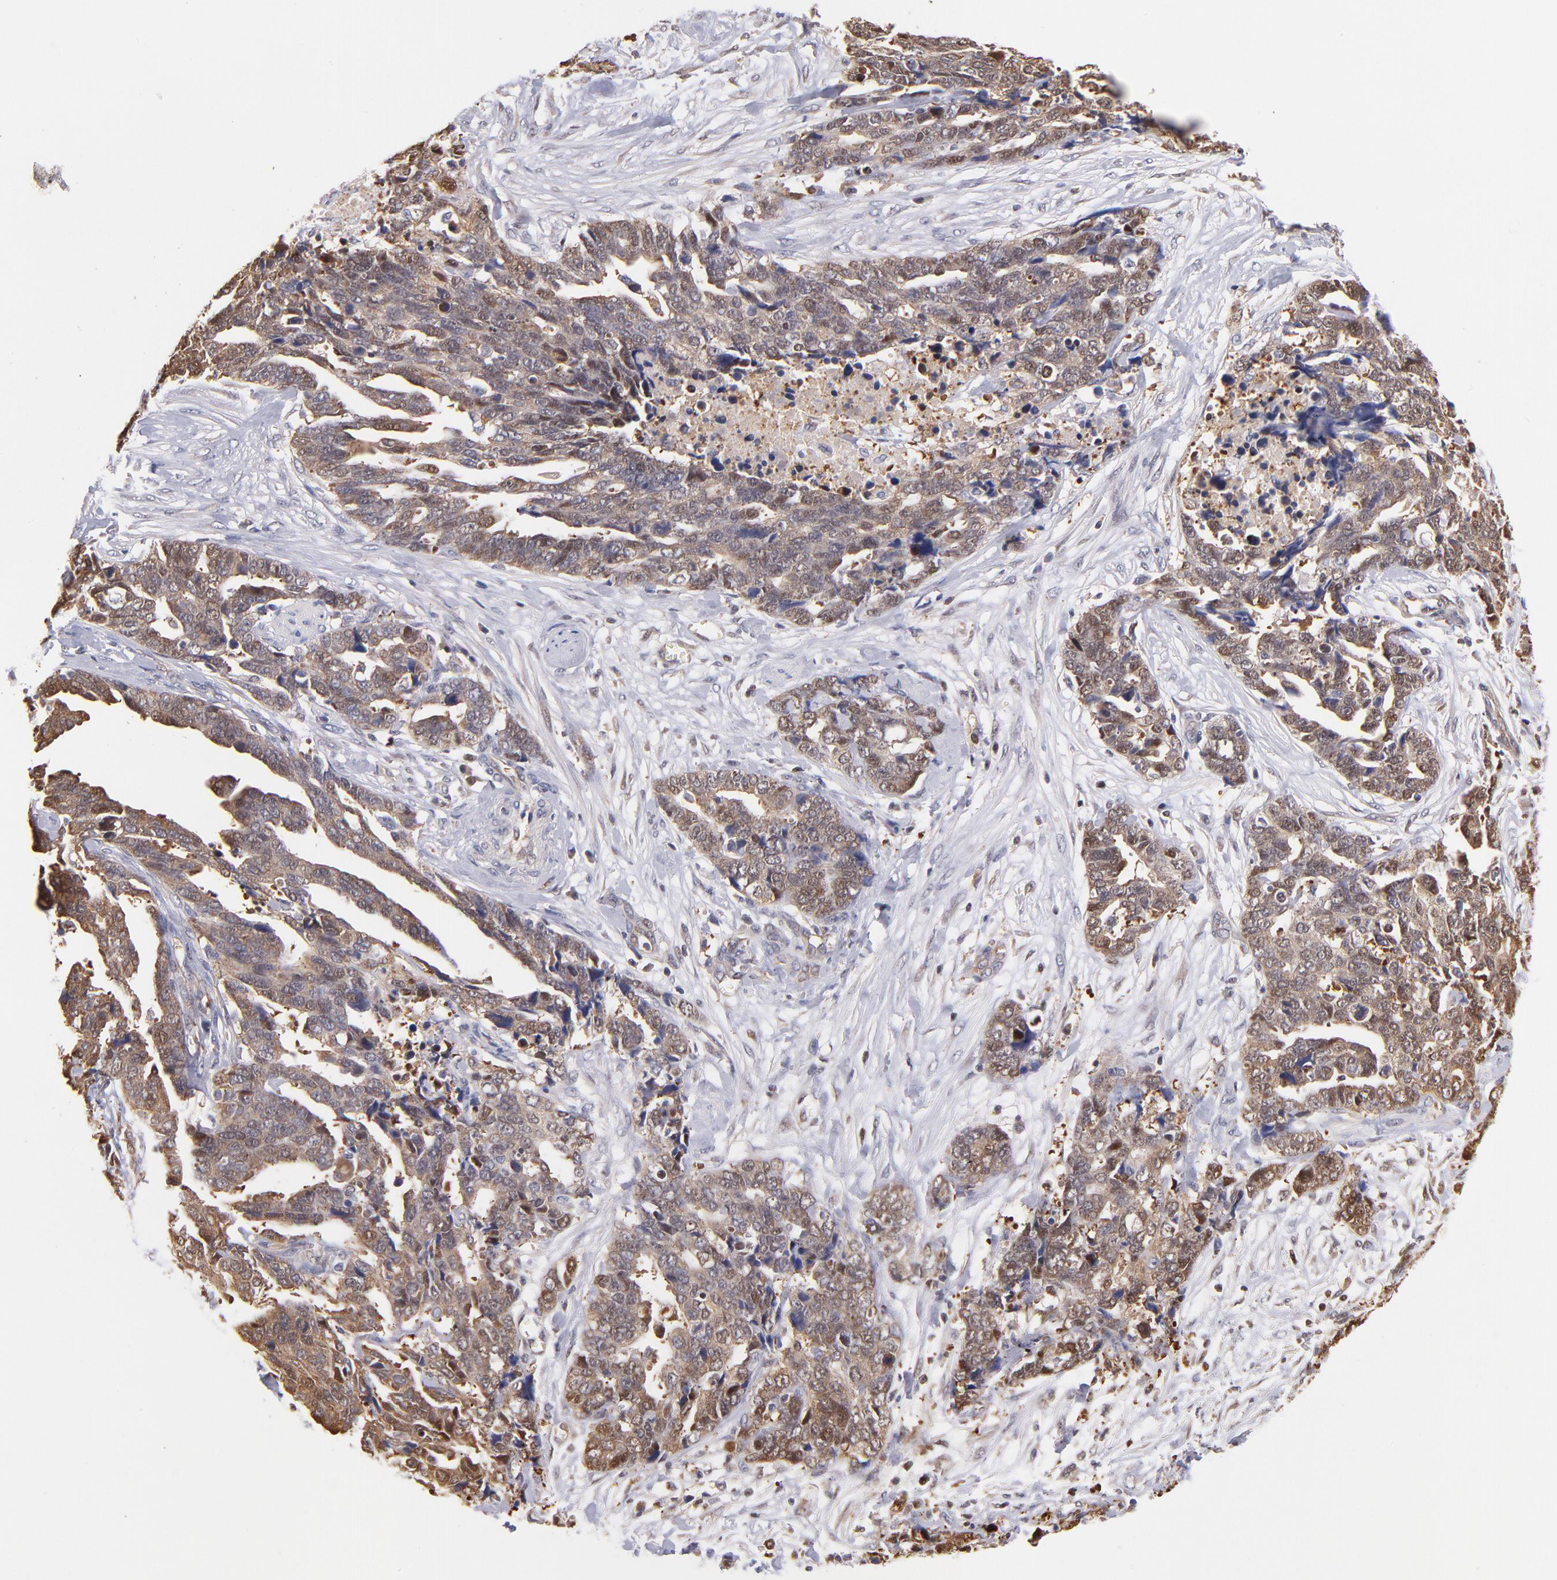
{"staining": {"intensity": "moderate", "quantity": ">75%", "location": "cytoplasmic/membranous"}, "tissue": "ovarian cancer", "cell_type": "Tumor cells", "image_type": "cancer", "snomed": [{"axis": "morphology", "description": "Normal tissue, NOS"}, {"axis": "morphology", "description": "Cystadenocarcinoma, serous, NOS"}, {"axis": "topography", "description": "Fallopian tube"}, {"axis": "topography", "description": "Ovary"}], "caption": "Human ovarian serous cystadenocarcinoma stained with a protein marker demonstrates moderate staining in tumor cells.", "gene": "YWHAB", "patient": {"sex": "female", "age": 56}}